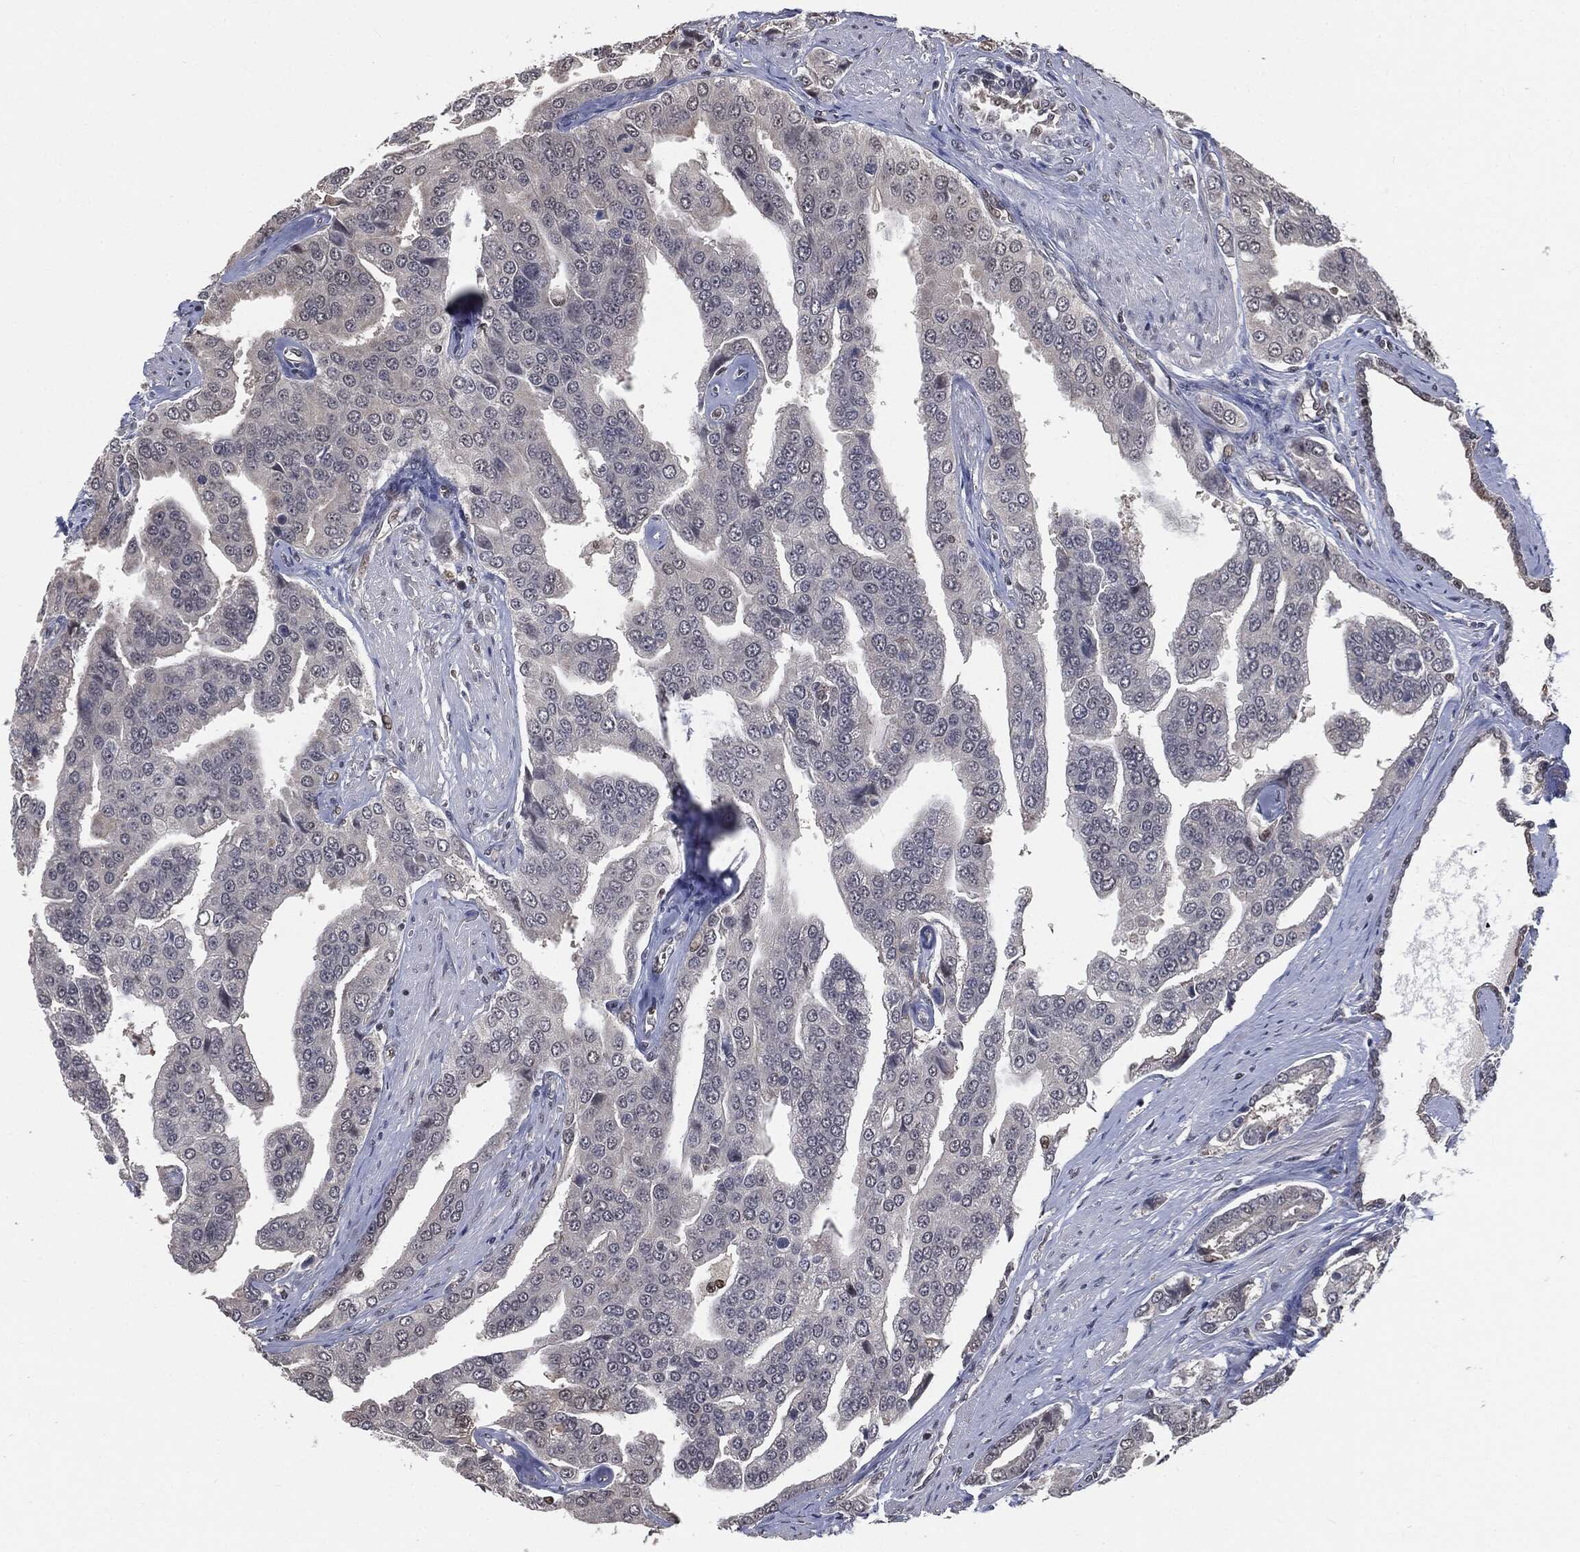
{"staining": {"intensity": "negative", "quantity": "none", "location": "none"}, "tissue": "prostate cancer", "cell_type": "Tumor cells", "image_type": "cancer", "snomed": [{"axis": "morphology", "description": "Adenocarcinoma, NOS"}, {"axis": "topography", "description": "Prostate and seminal vesicle, NOS"}, {"axis": "topography", "description": "Prostate"}], "caption": "Prostate adenocarcinoma stained for a protein using immunohistochemistry (IHC) displays no expression tumor cells.", "gene": "SHLD2", "patient": {"sex": "male", "age": 69}}